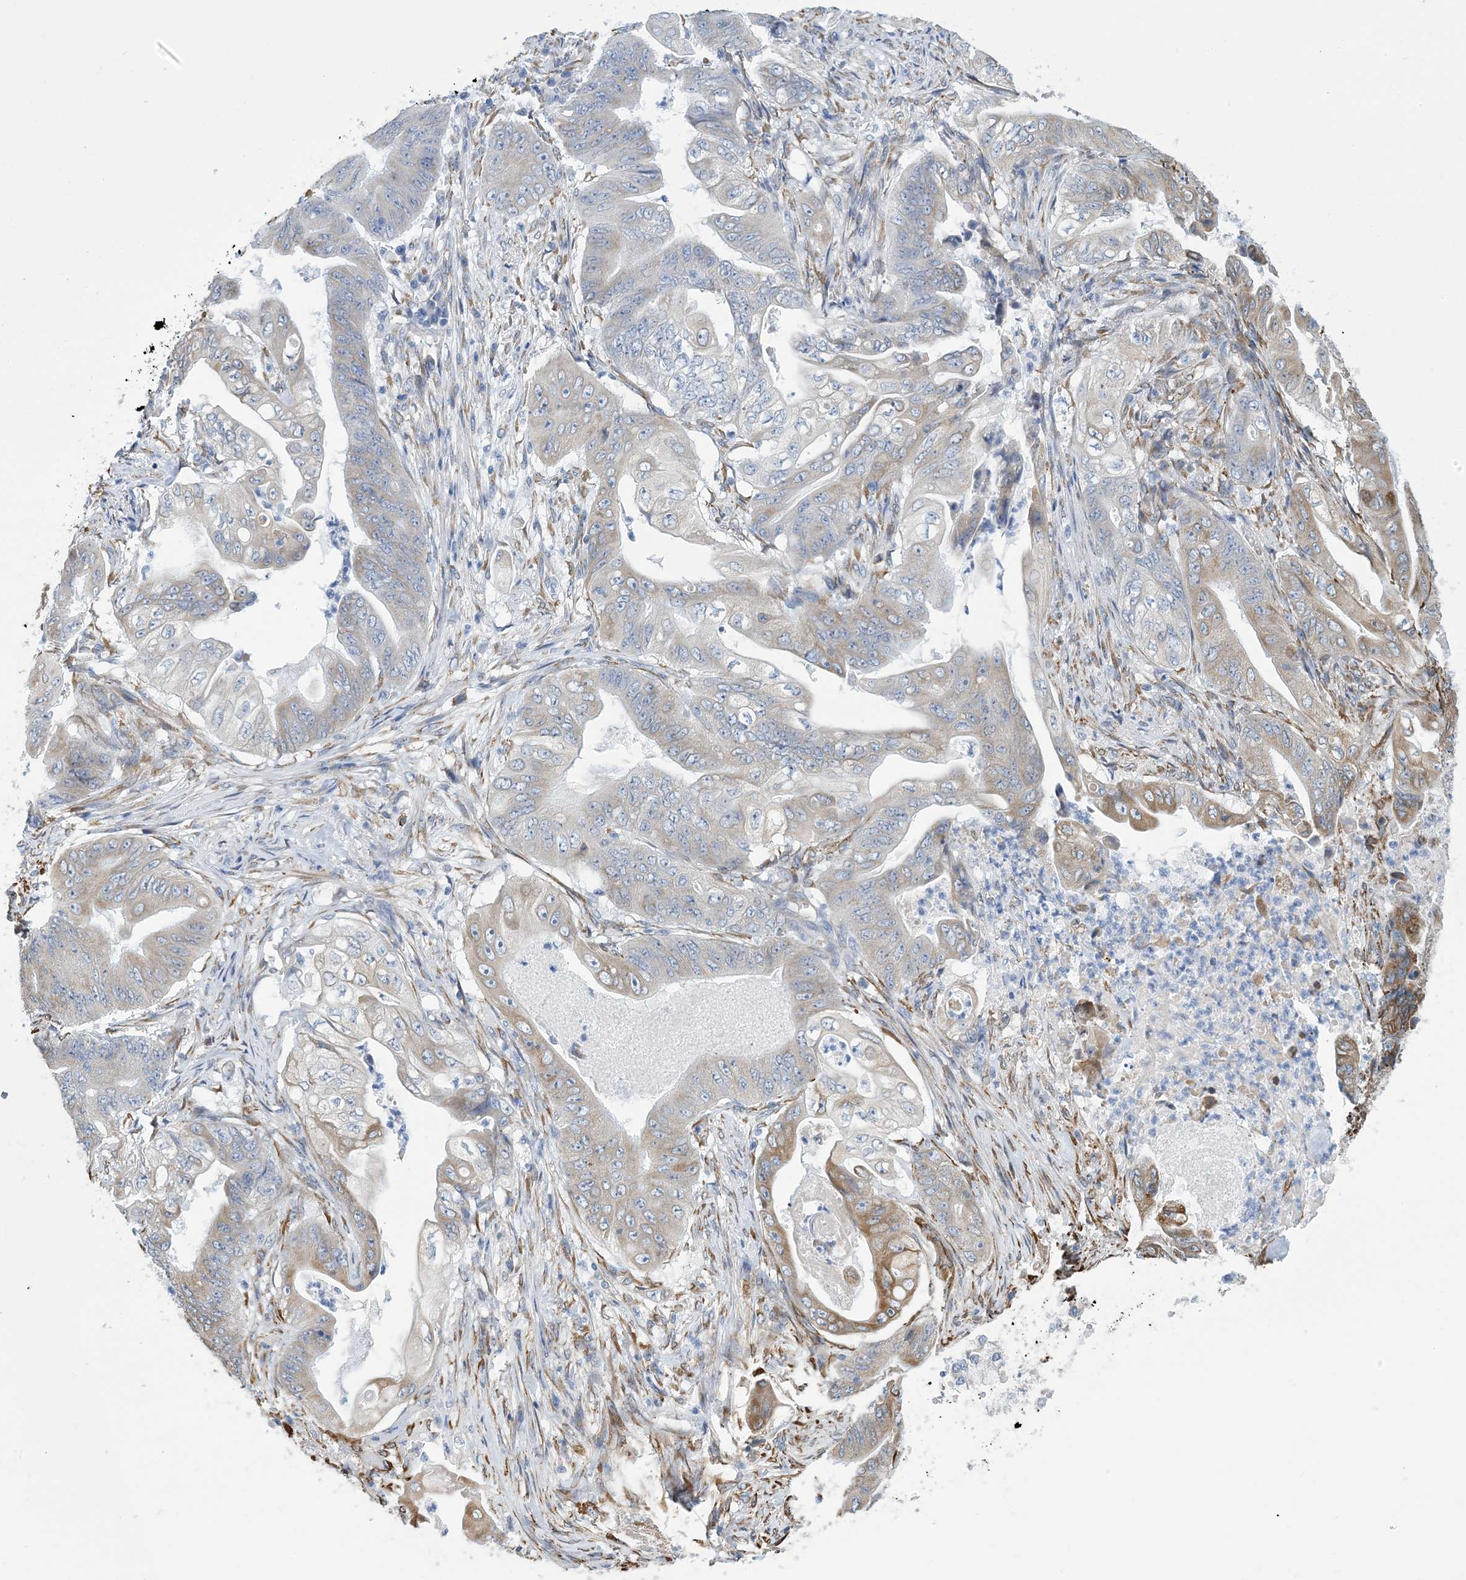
{"staining": {"intensity": "moderate", "quantity": "<25%", "location": "cytoplasmic/membranous"}, "tissue": "stomach cancer", "cell_type": "Tumor cells", "image_type": "cancer", "snomed": [{"axis": "morphology", "description": "Adenocarcinoma, NOS"}, {"axis": "topography", "description": "Stomach"}], "caption": "High-power microscopy captured an IHC histopathology image of stomach cancer, revealing moderate cytoplasmic/membranous expression in about <25% of tumor cells.", "gene": "CCDC14", "patient": {"sex": "female", "age": 73}}